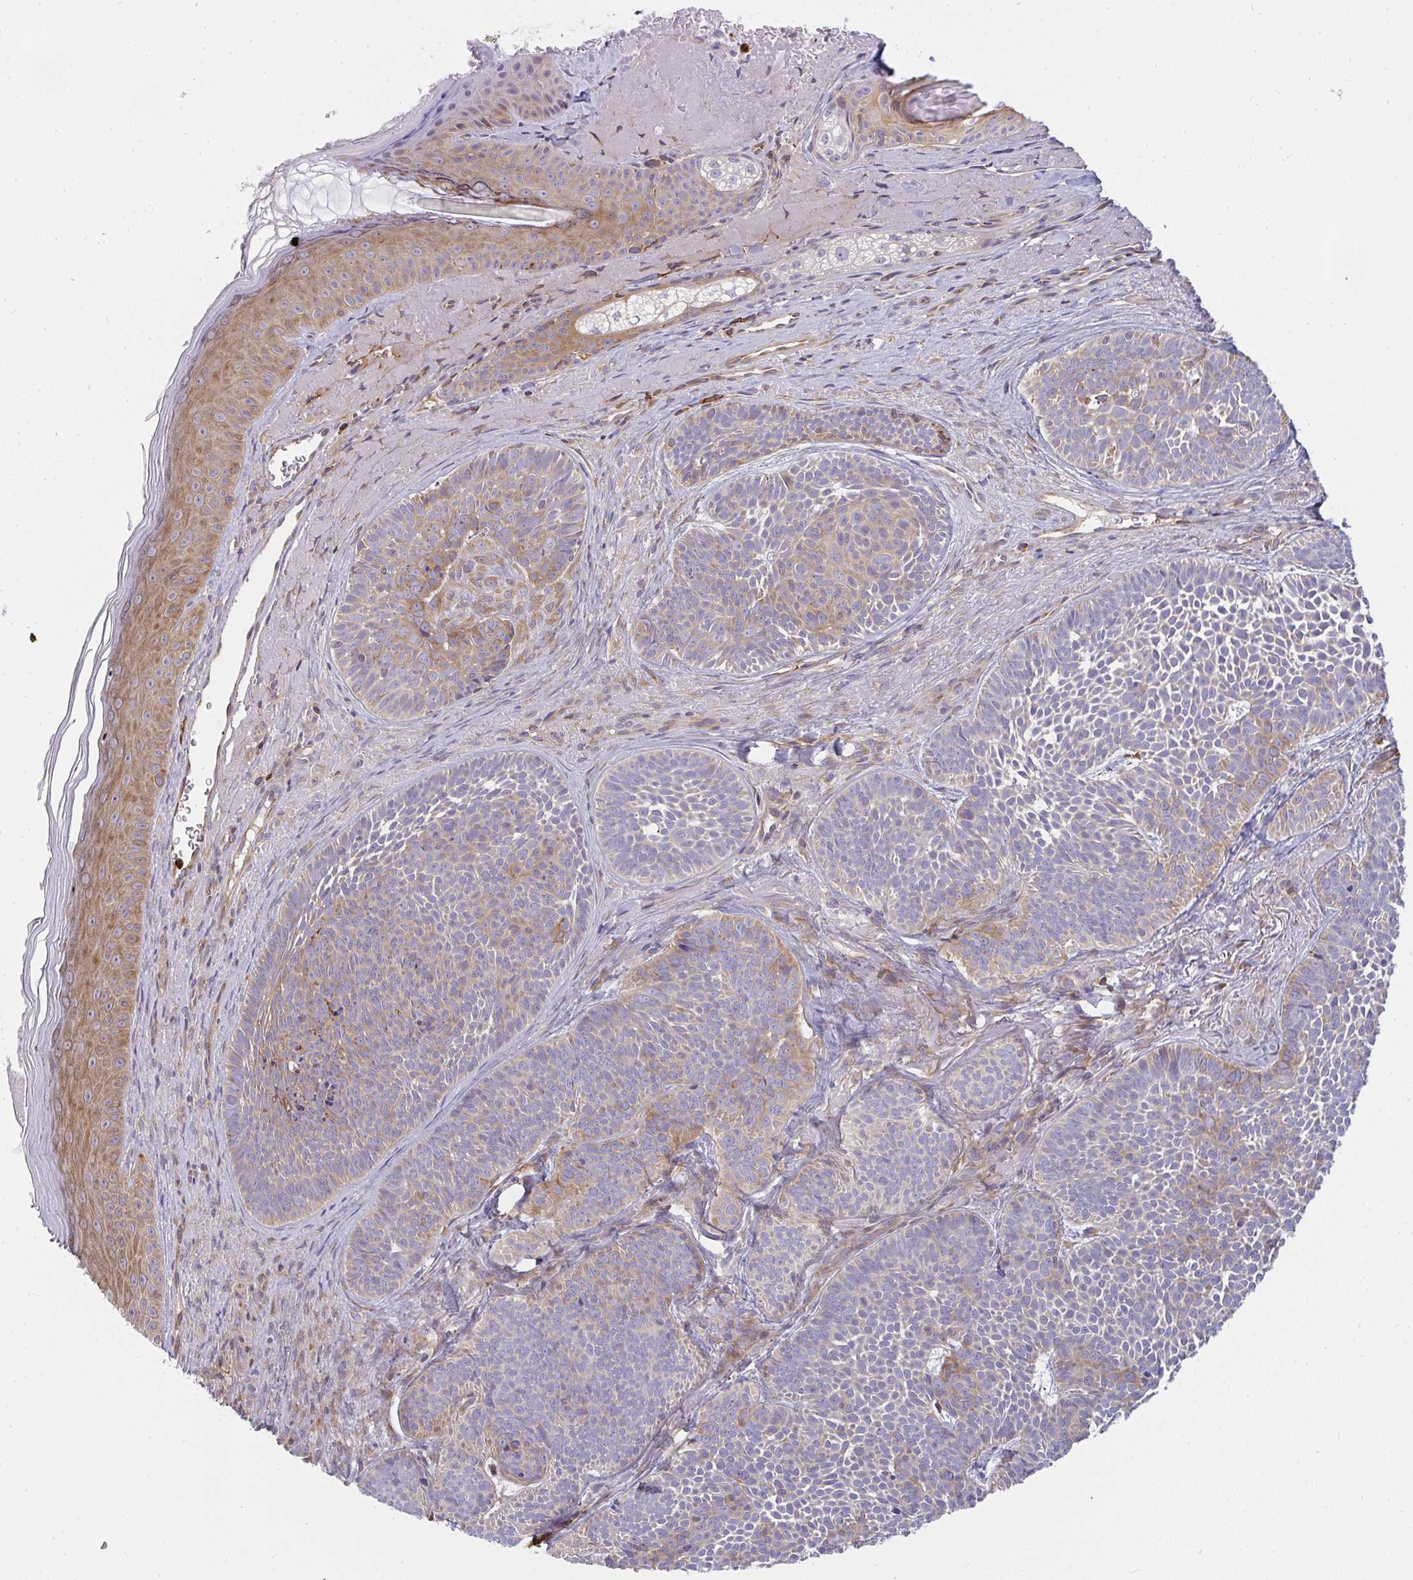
{"staining": {"intensity": "moderate", "quantity": "25%-75%", "location": "cytoplasmic/membranous"}, "tissue": "skin cancer", "cell_type": "Tumor cells", "image_type": "cancer", "snomed": [{"axis": "morphology", "description": "Basal cell carcinoma"}, {"axis": "topography", "description": "Skin"}], "caption": "Protein expression analysis of basal cell carcinoma (skin) exhibits moderate cytoplasmic/membranous expression in about 25%-75% of tumor cells.", "gene": "CSF3R", "patient": {"sex": "male", "age": 81}}